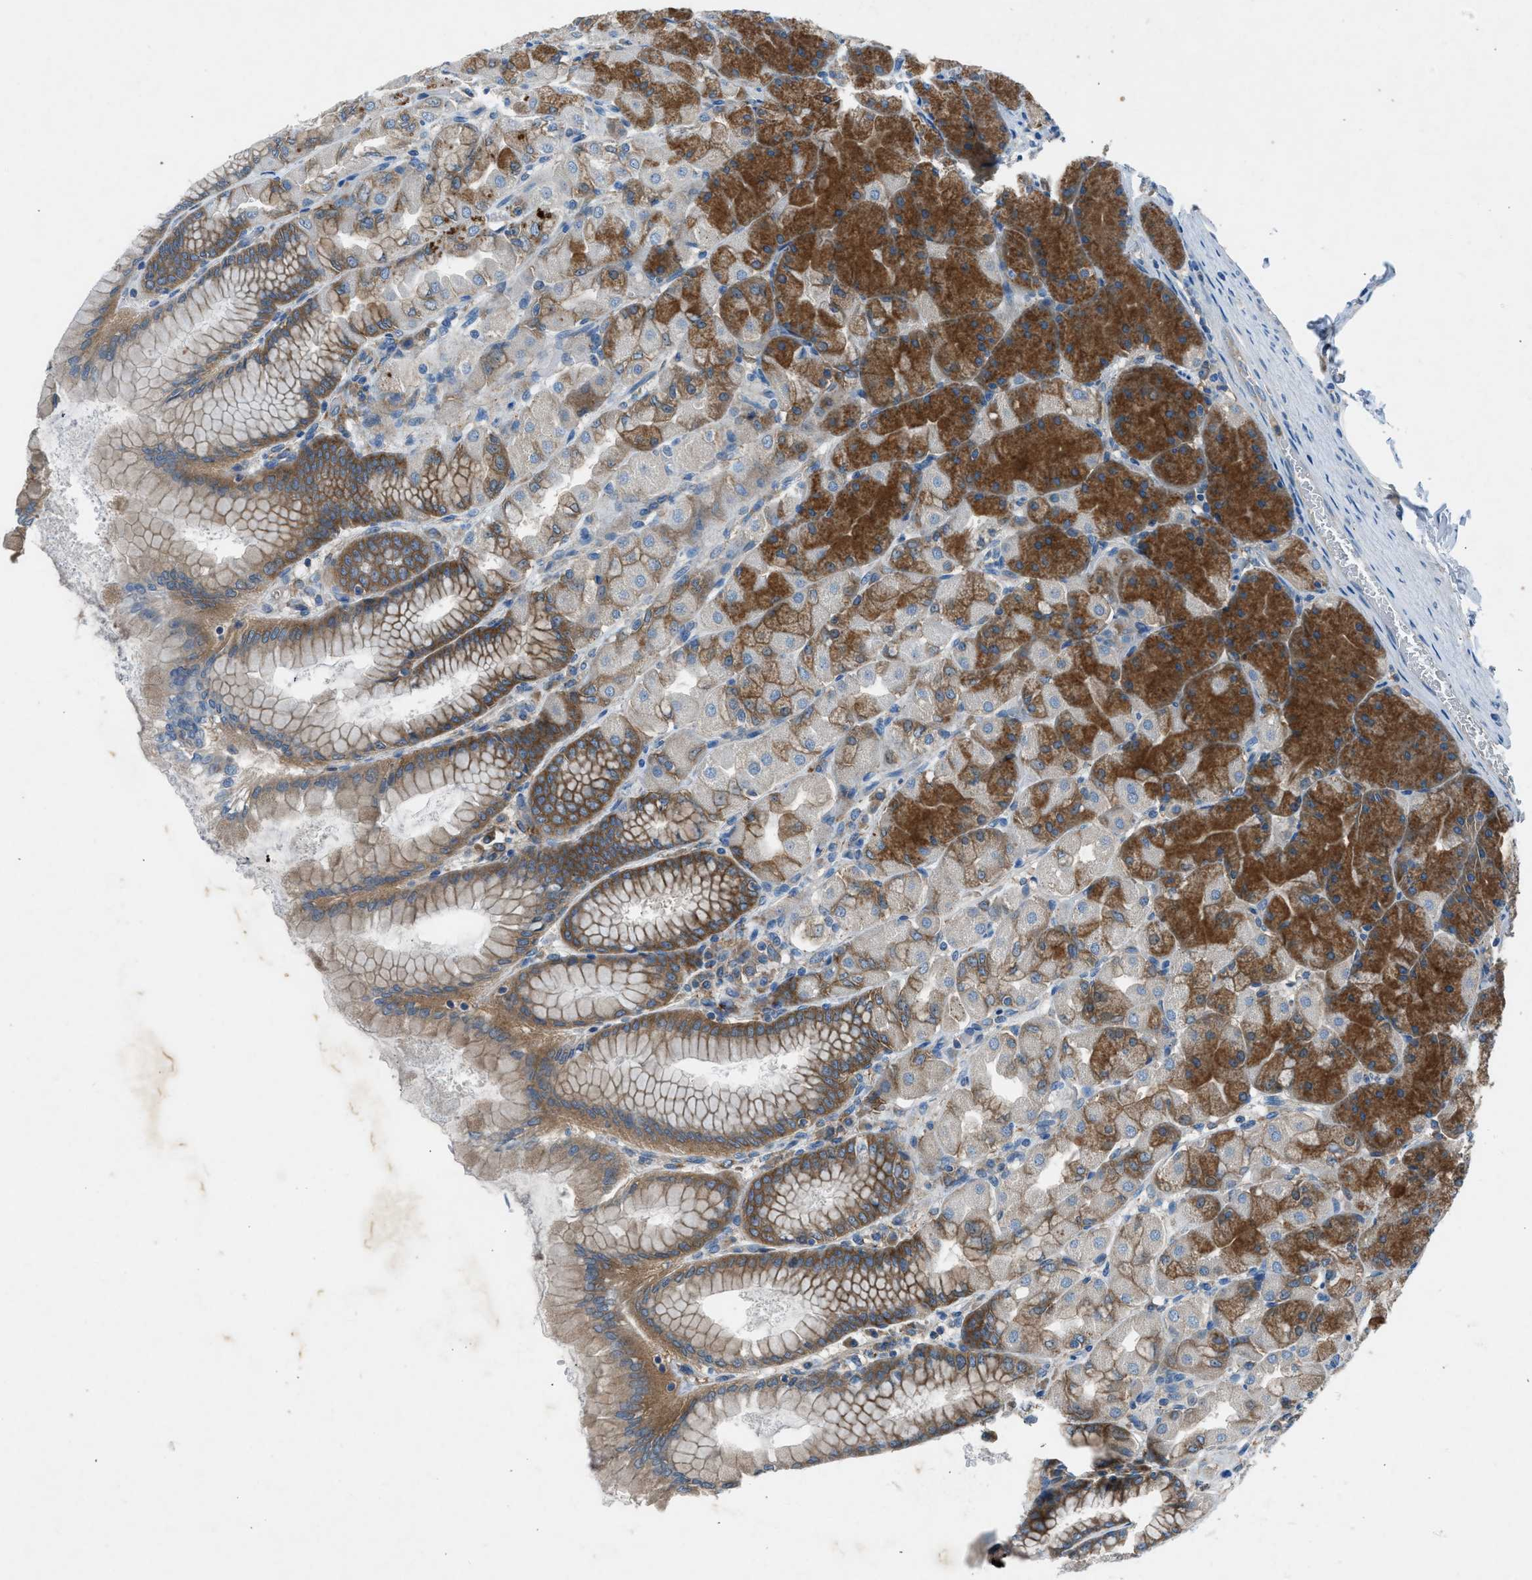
{"staining": {"intensity": "moderate", "quantity": ">75%", "location": "cytoplasmic/membranous"}, "tissue": "stomach", "cell_type": "Glandular cells", "image_type": "normal", "snomed": [{"axis": "morphology", "description": "Normal tissue, NOS"}, {"axis": "topography", "description": "Stomach, upper"}], "caption": "The histopathology image reveals a brown stain indicating the presence of a protein in the cytoplasmic/membranous of glandular cells in stomach. (DAB (3,3'-diaminobenzidine) = brown stain, brightfield microscopy at high magnification).", "gene": "BMP1", "patient": {"sex": "female", "age": 56}}